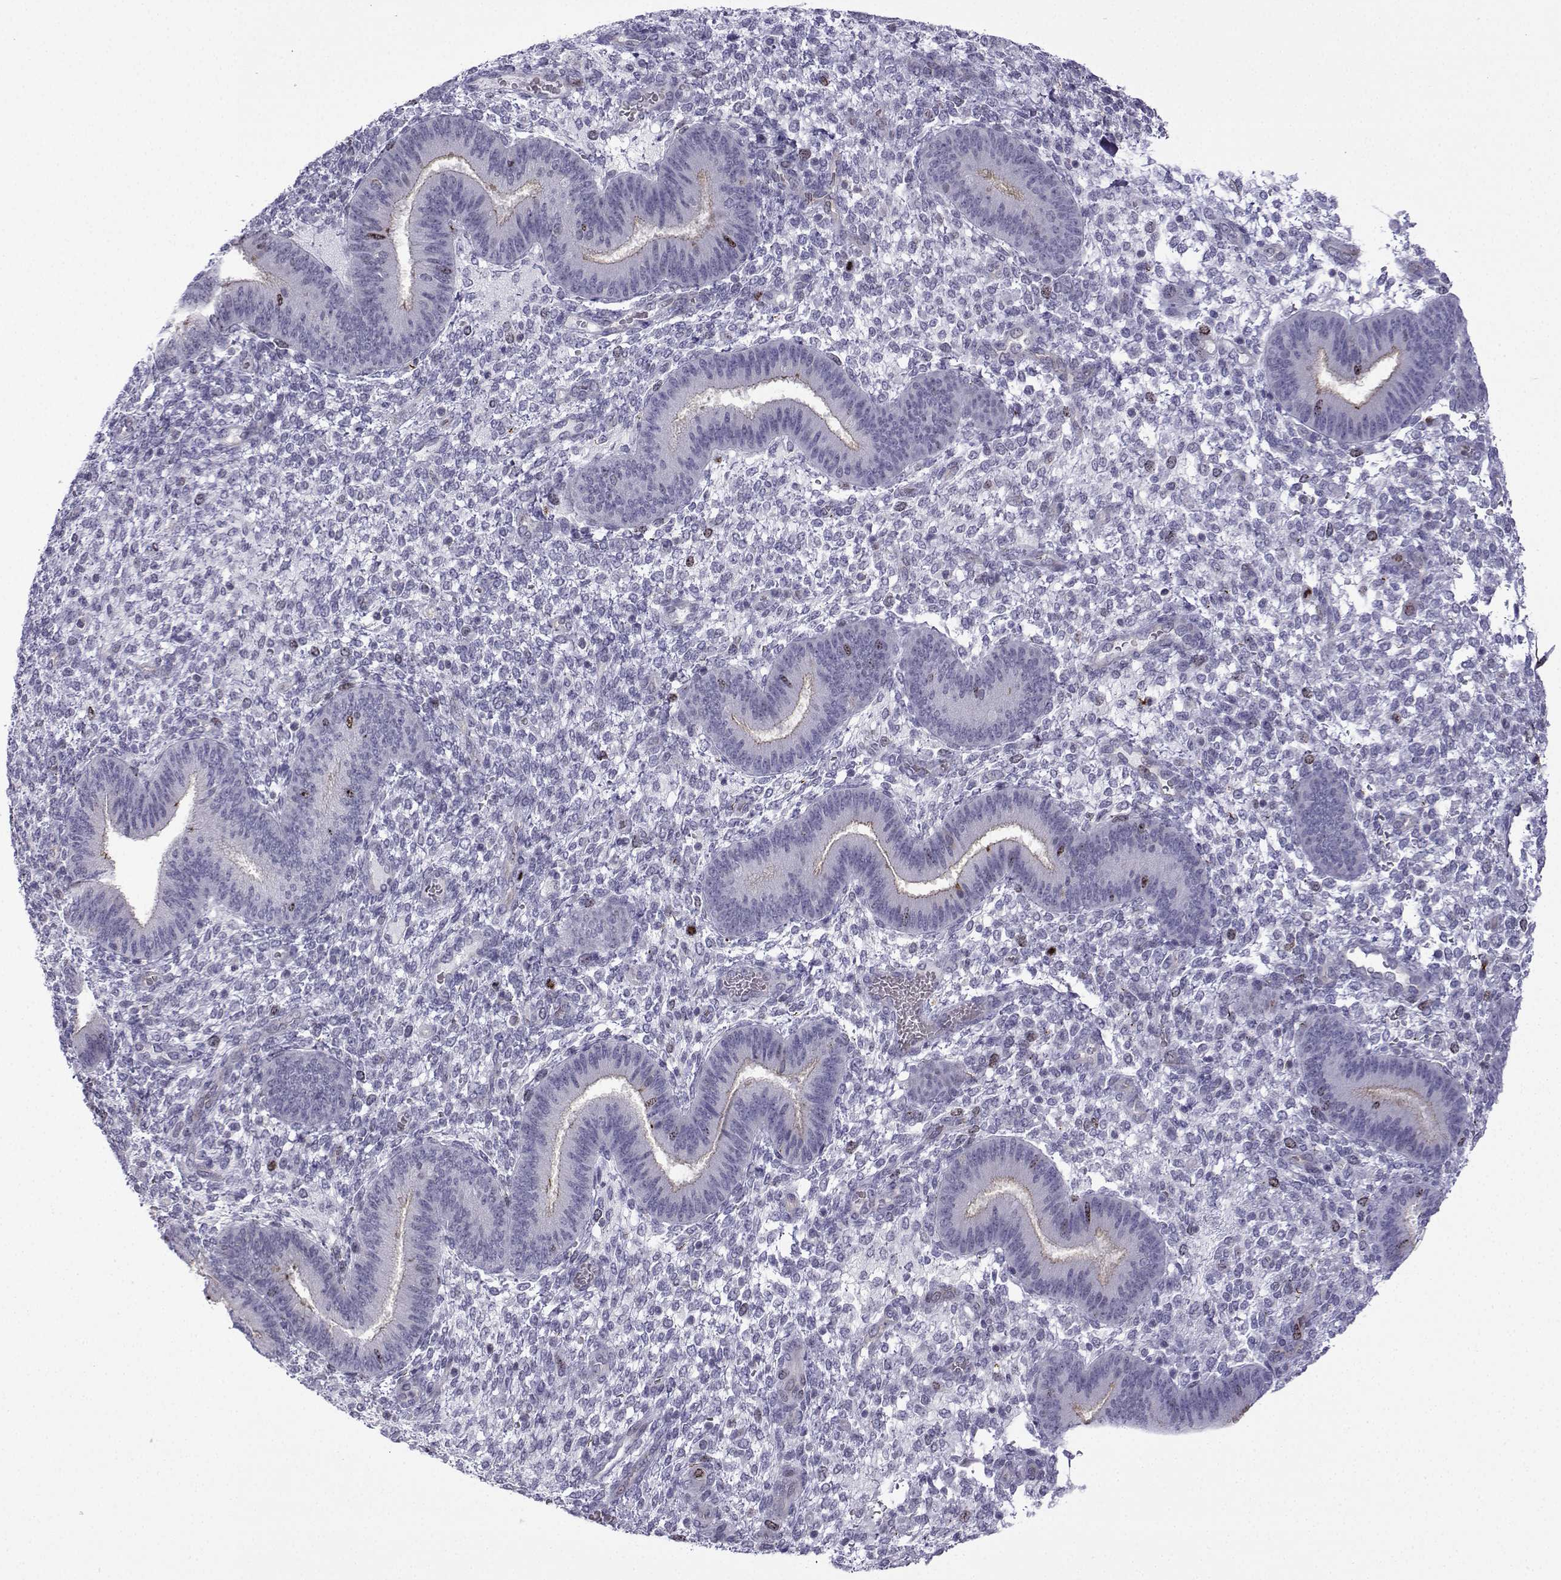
{"staining": {"intensity": "moderate", "quantity": "<25%", "location": "nuclear"}, "tissue": "endometrium", "cell_type": "Cells in endometrial stroma", "image_type": "normal", "snomed": [{"axis": "morphology", "description": "Normal tissue, NOS"}, {"axis": "topography", "description": "Endometrium"}], "caption": "Approximately <25% of cells in endometrial stroma in normal endometrium reveal moderate nuclear protein staining as visualized by brown immunohistochemical staining.", "gene": "INCENP", "patient": {"sex": "female", "age": 39}}